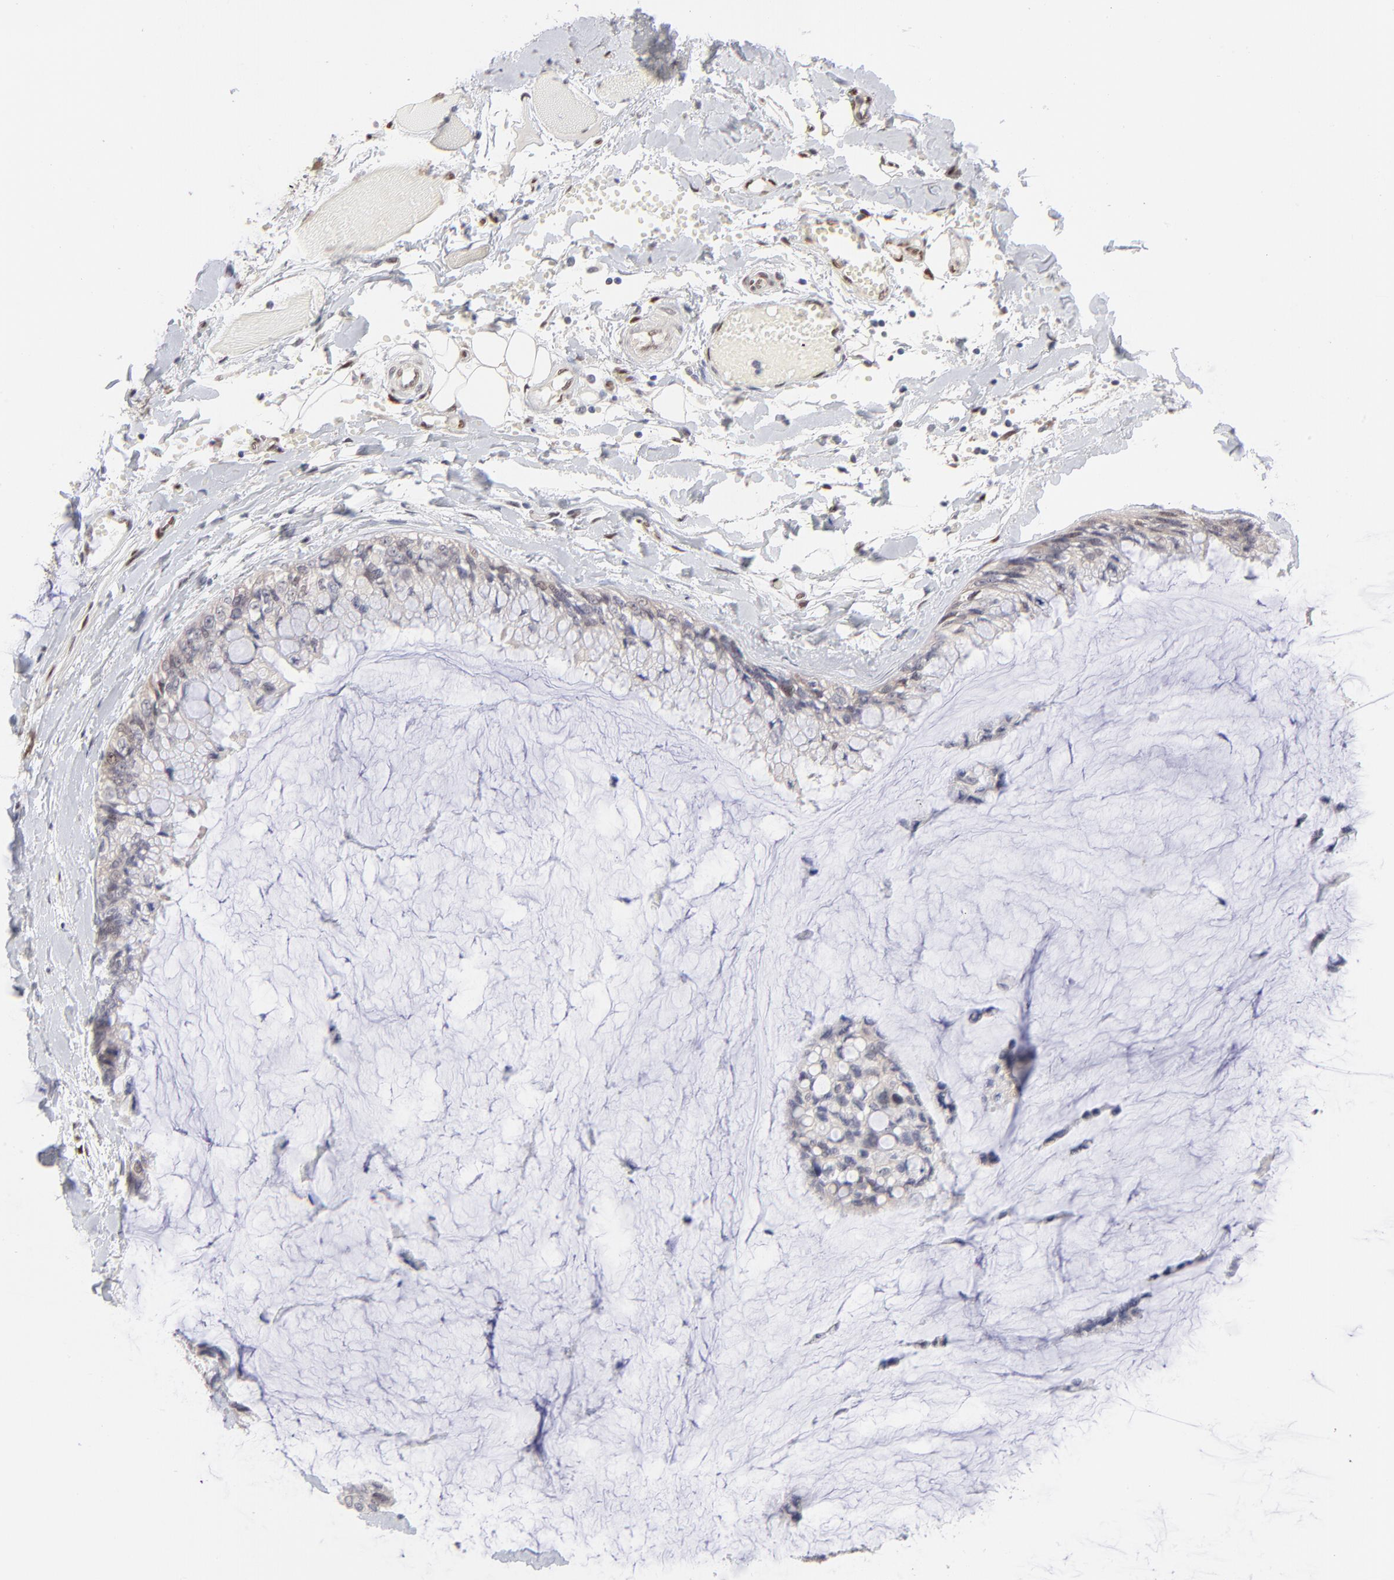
{"staining": {"intensity": "negative", "quantity": "none", "location": "none"}, "tissue": "ovarian cancer", "cell_type": "Tumor cells", "image_type": "cancer", "snomed": [{"axis": "morphology", "description": "Cystadenocarcinoma, mucinous, NOS"}, {"axis": "topography", "description": "Ovary"}], "caption": "IHC of mucinous cystadenocarcinoma (ovarian) displays no expression in tumor cells. (Brightfield microscopy of DAB (3,3'-diaminobenzidine) immunohistochemistry (IHC) at high magnification).", "gene": "STAT3", "patient": {"sex": "female", "age": 39}}